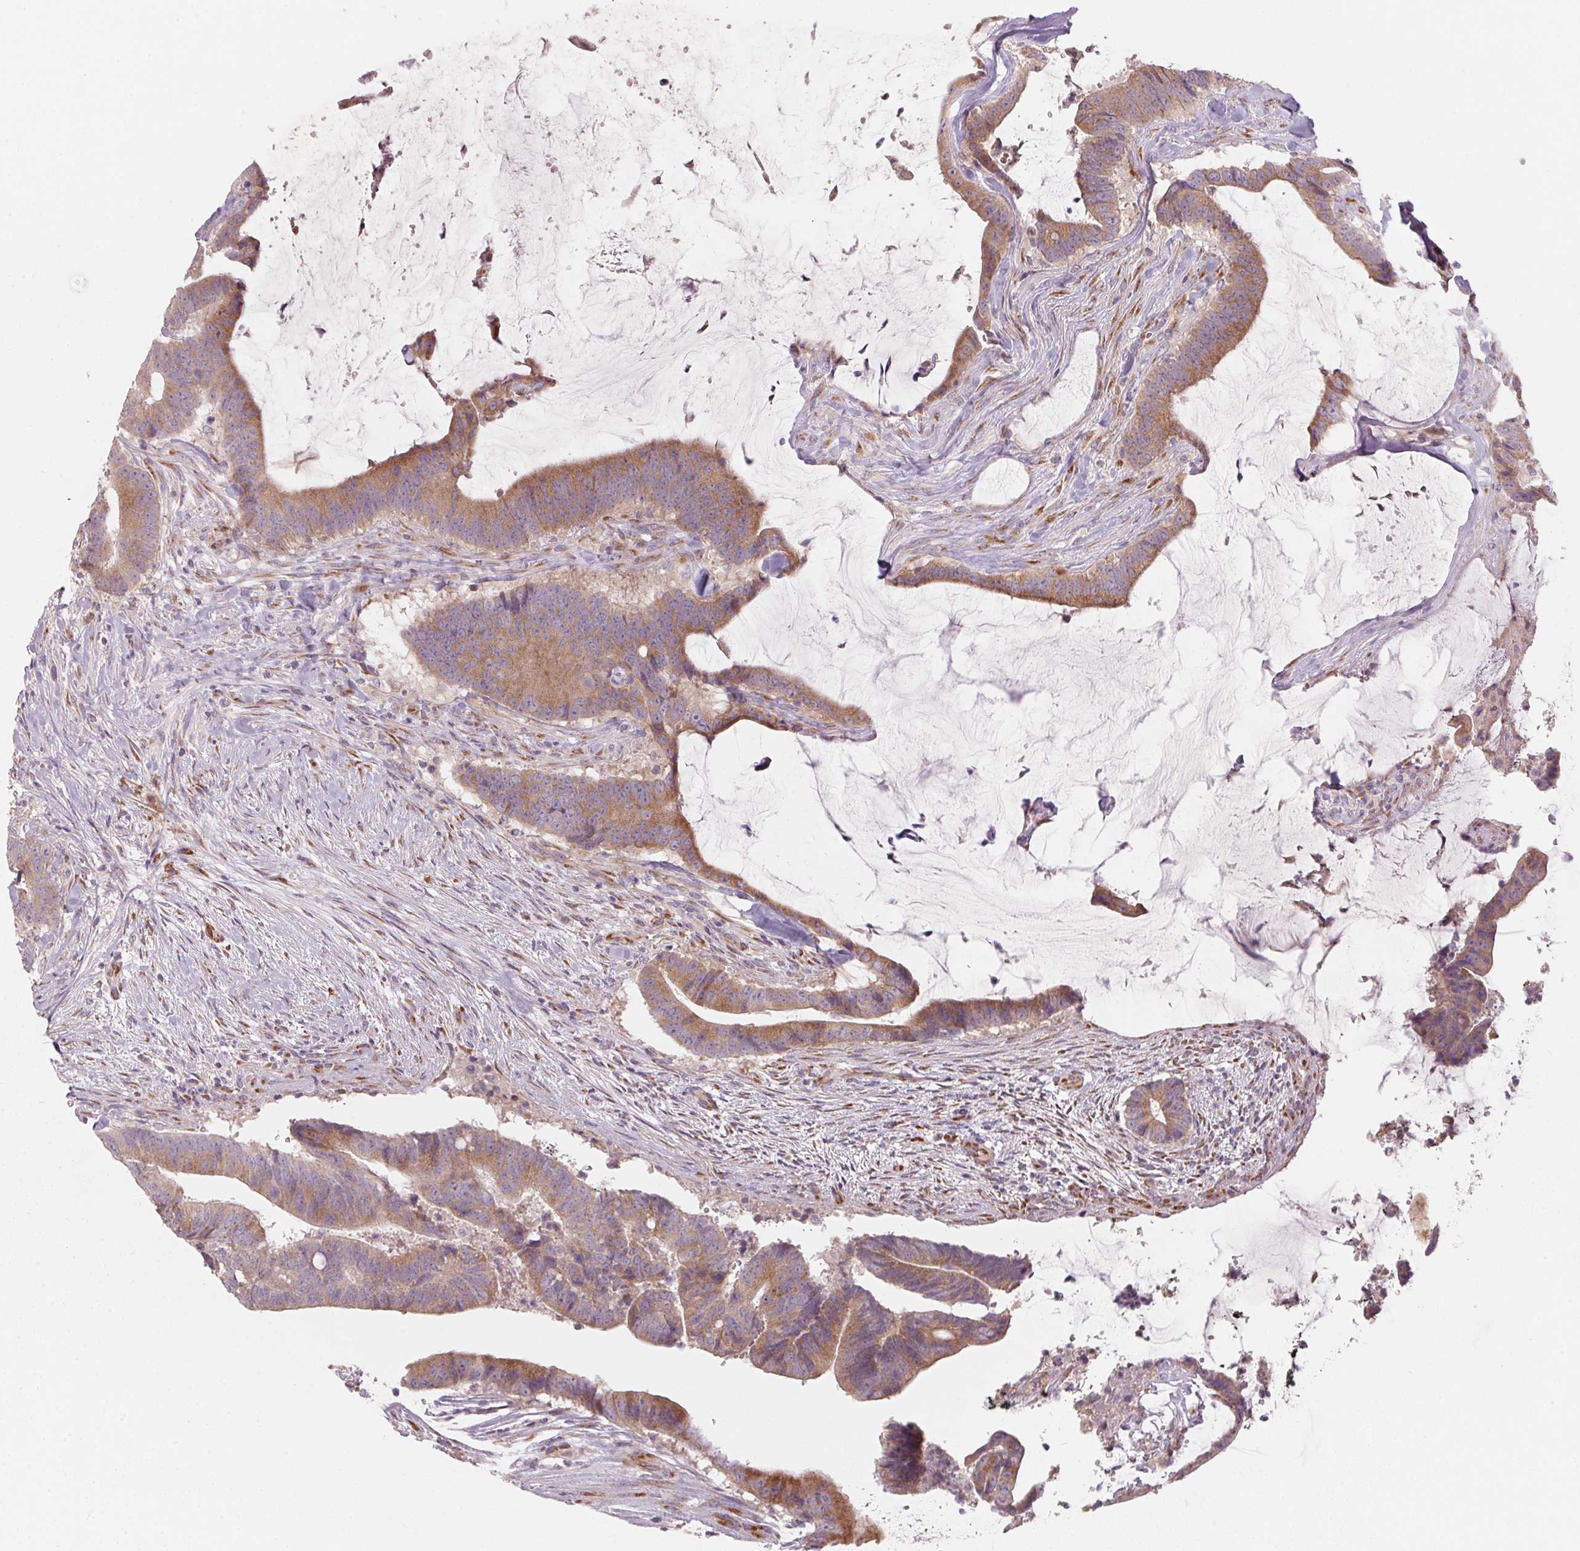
{"staining": {"intensity": "moderate", "quantity": ">75%", "location": "cytoplasmic/membranous"}, "tissue": "colorectal cancer", "cell_type": "Tumor cells", "image_type": "cancer", "snomed": [{"axis": "morphology", "description": "Adenocarcinoma, NOS"}, {"axis": "topography", "description": "Colon"}], "caption": "Immunohistochemical staining of human colorectal cancer exhibits medium levels of moderate cytoplasmic/membranous staining in approximately >75% of tumor cells.", "gene": "BLOC1S2", "patient": {"sex": "female", "age": 43}}